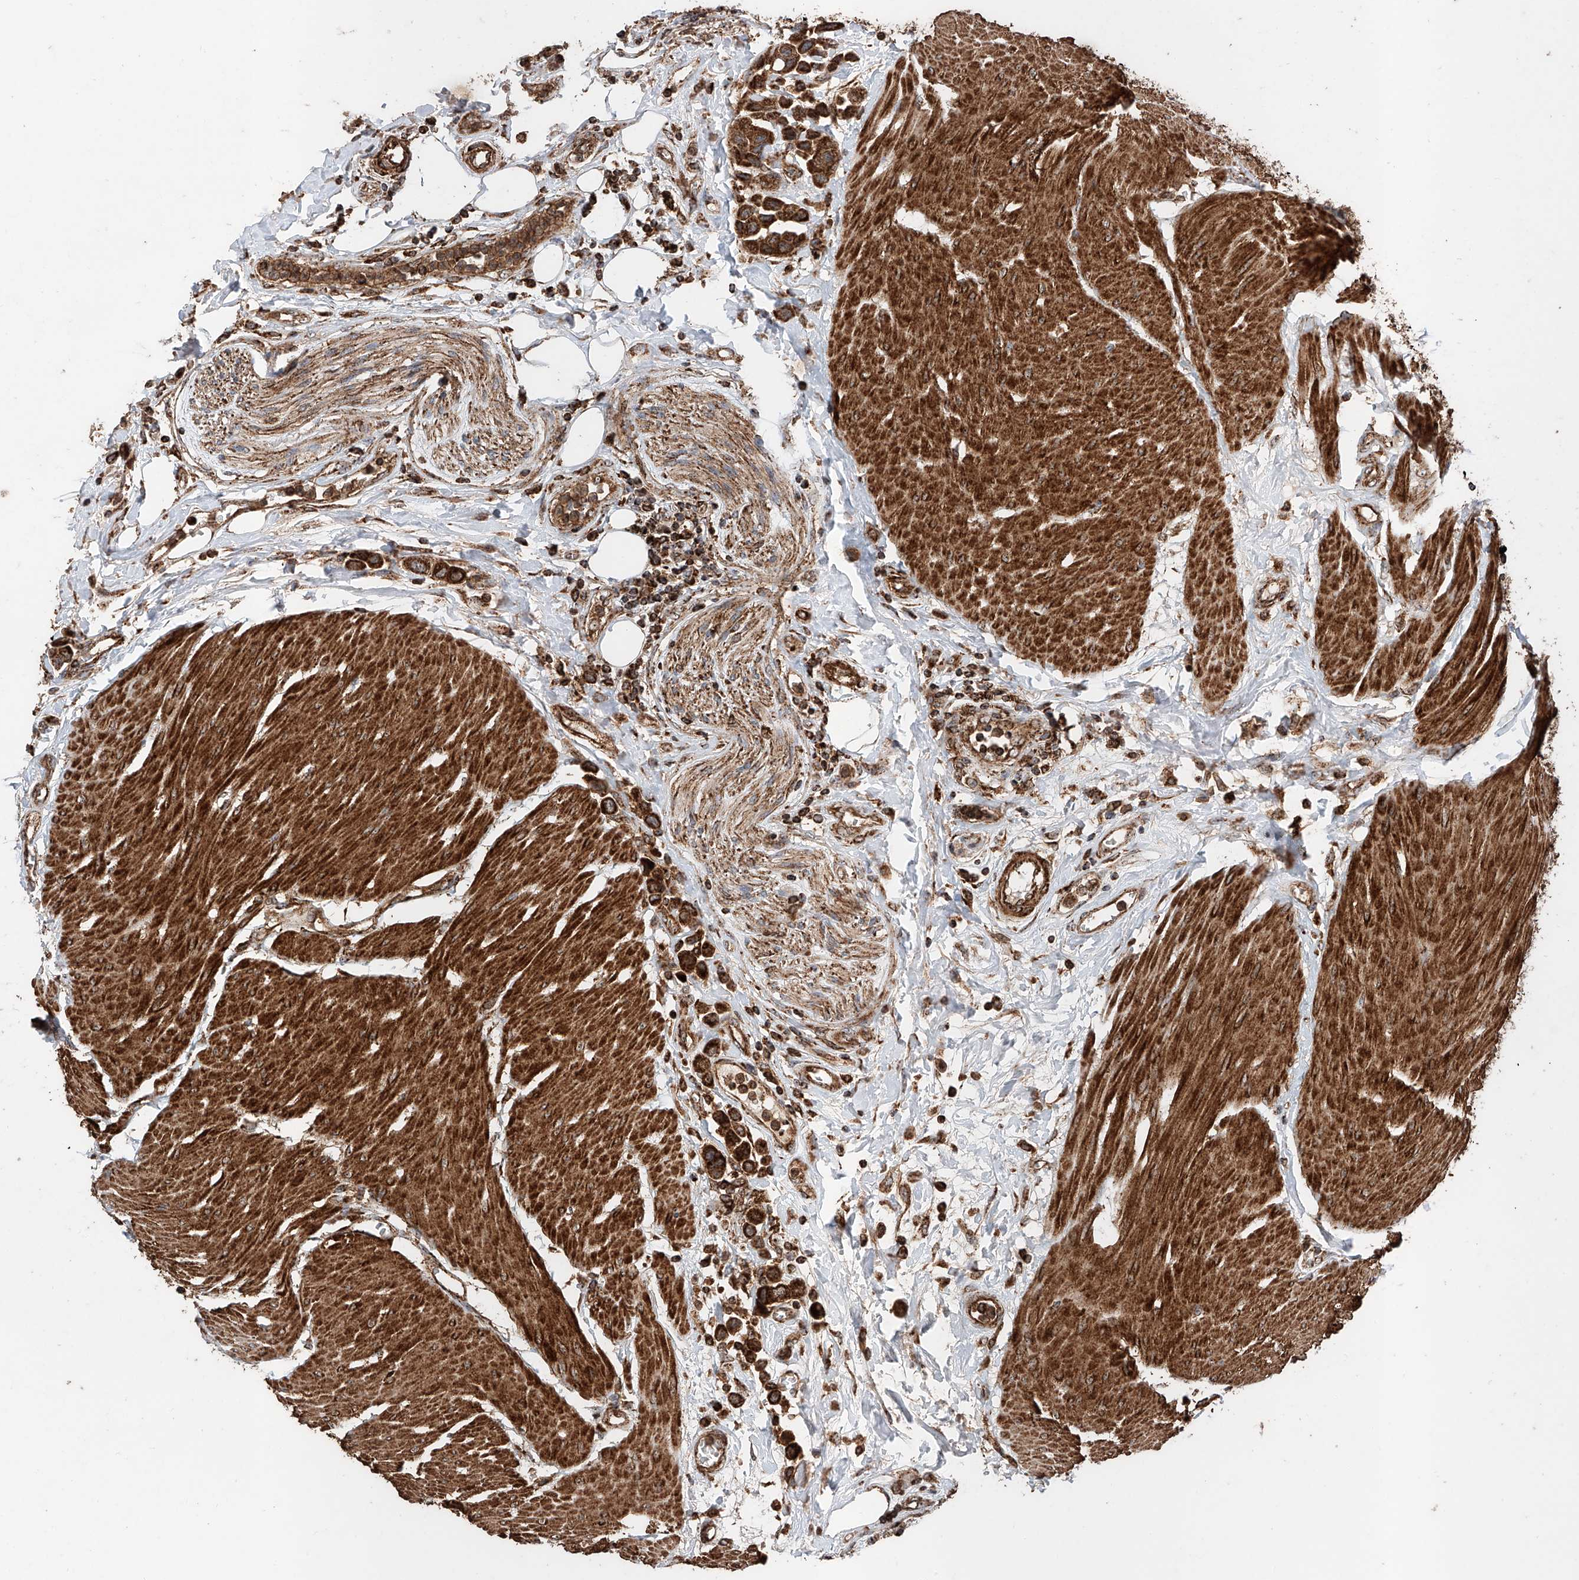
{"staining": {"intensity": "strong", "quantity": ">75%", "location": "cytoplasmic/membranous"}, "tissue": "urothelial cancer", "cell_type": "Tumor cells", "image_type": "cancer", "snomed": [{"axis": "morphology", "description": "Urothelial carcinoma, High grade"}, {"axis": "topography", "description": "Urinary bladder"}], "caption": "Protein staining demonstrates strong cytoplasmic/membranous expression in about >75% of tumor cells in high-grade urothelial carcinoma.", "gene": "PISD", "patient": {"sex": "male", "age": 50}}